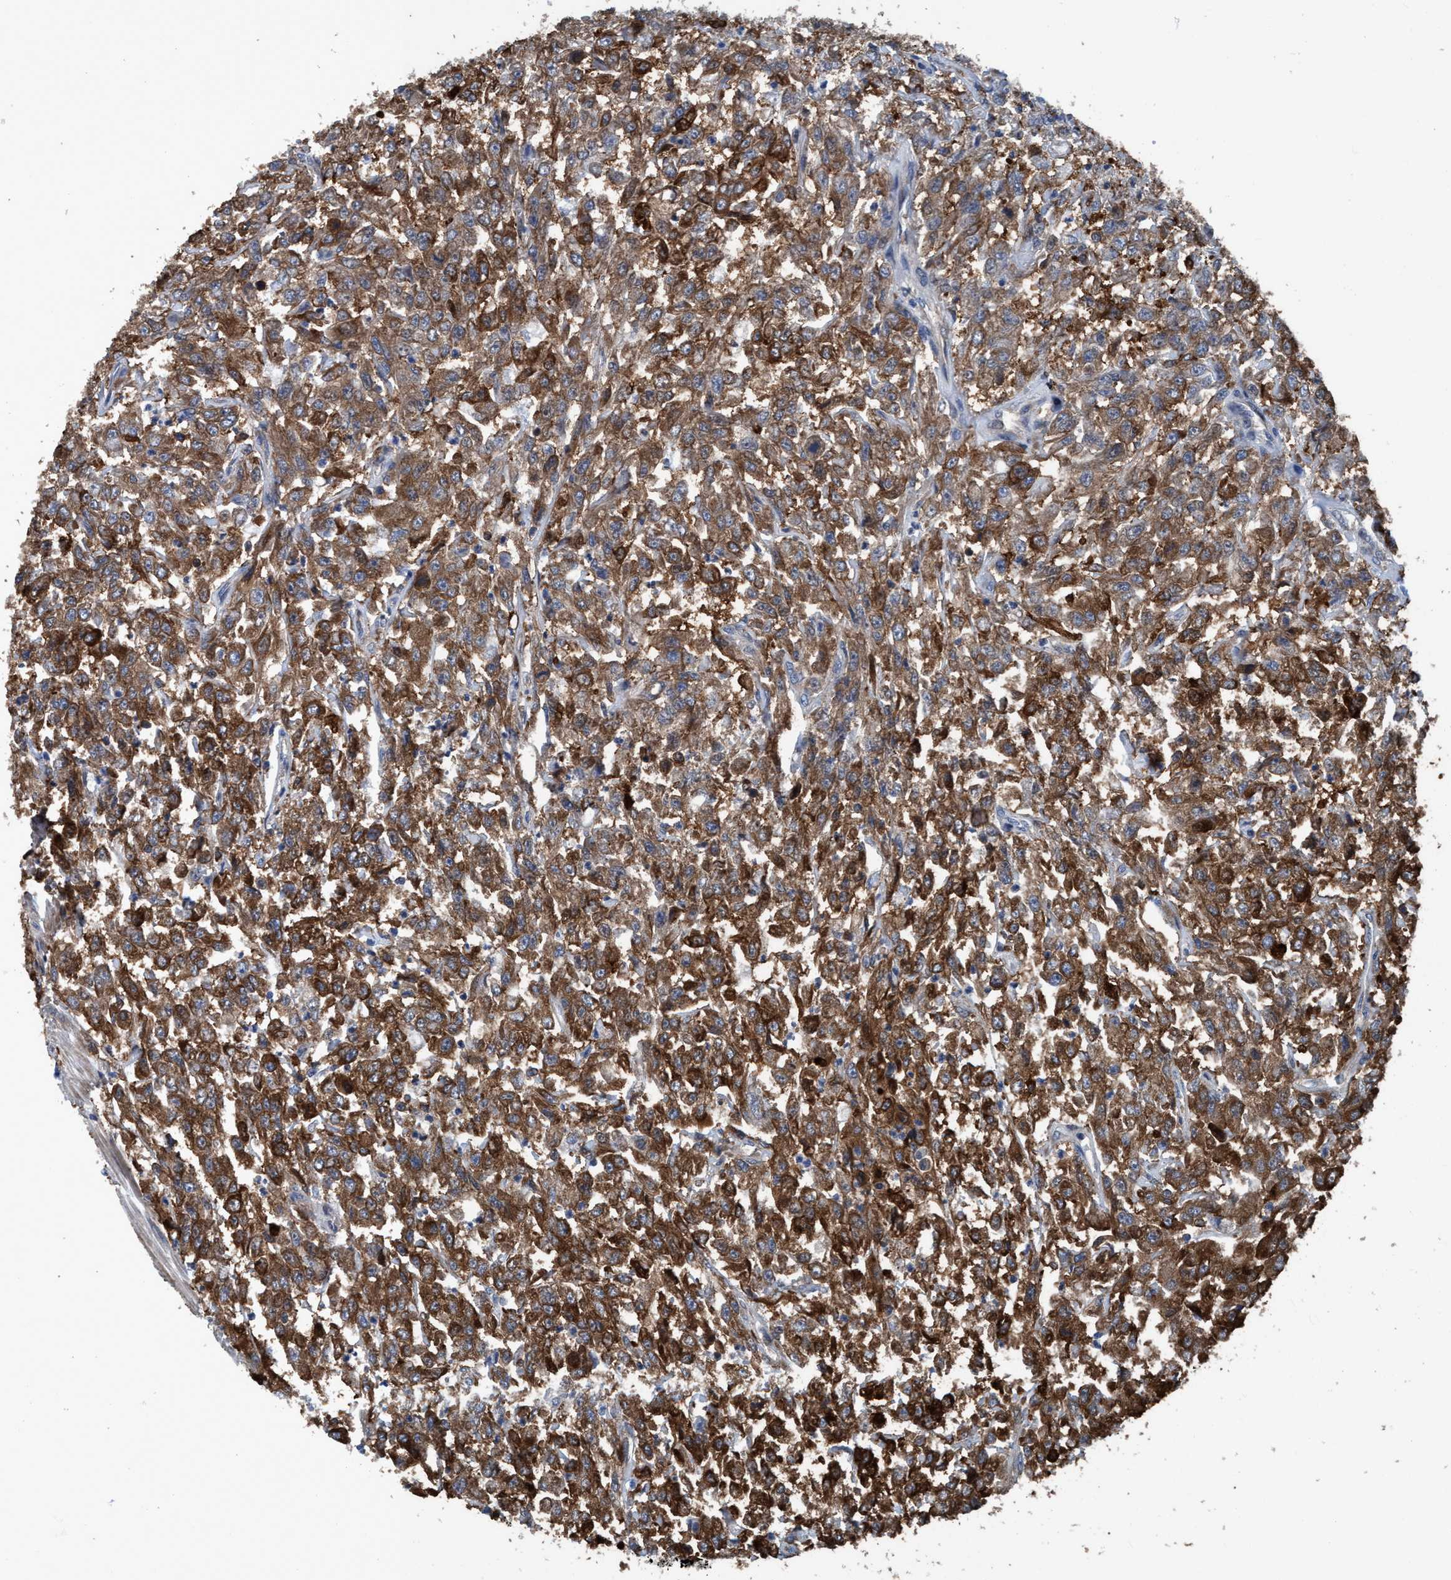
{"staining": {"intensity": "strong", "quantity": ">75%", "location": "cytoplasmic/membranous"}, "tissue": "urothelial cancer", "cell_type": "Tumor cells", "image_type": "cancer", "snomed": [{"axis": "morphology", "description": "Urothelial carcinoma, High grade"}, {"axis": "topography", "description": "Urinary bladder"}], "caption": "High-power microscopy captured an IHC histopathology image of urothelial carcinoma (high-grade), revealing strong cytoplasmic/membranous expression in about >75% of tumor cells.", "gene": "NMT1", "patient": {"sex": "male", "age": 46}}